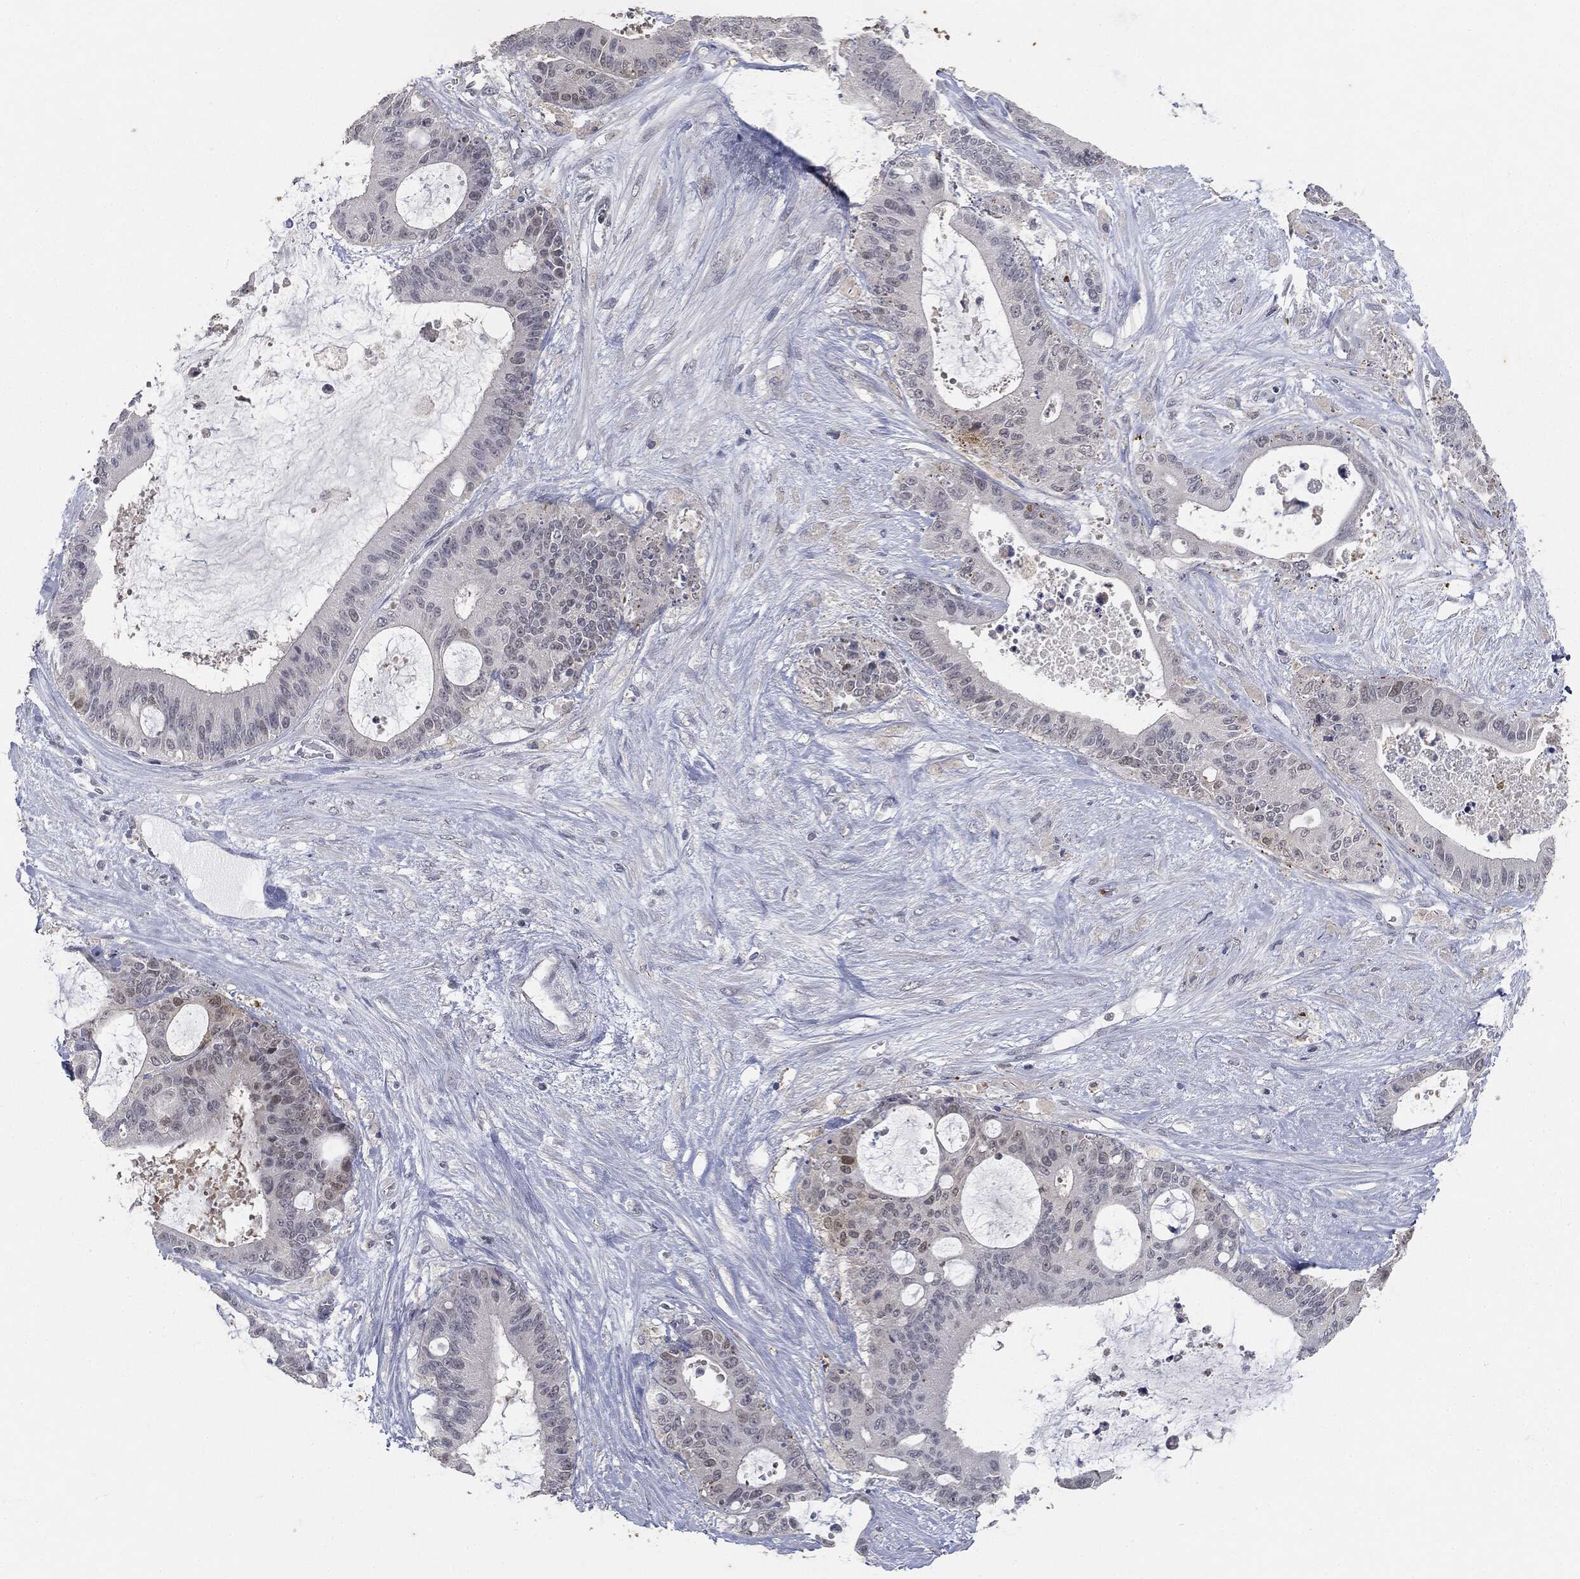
{"staining": {"intensity": "negative", "quantity": "none", "location": "none"}, "tissue": "liver cancer", "cell_type": "Tumor cells", "image_type": "cancer", "snomed": [{"axis": "morphology", "description": "Normal tissue, NOS"}, {"axis": "morphology", "description": "Cholangiocarcinoma"}, {"axis": "topography", "description": "Liver"}, {"axis": "topography", "description": "Peripheral nerve tissue"}], "caption": "Cholangiocarcinoma (liver) was stained to show a protein in brown. There is no significant staining in tumor cells. (DAB immunohistochemistry visualized using brightfield microscopy, high magnification).", "gene": "SLC2A2", "patient": {"sex": "female", "age": 73}}